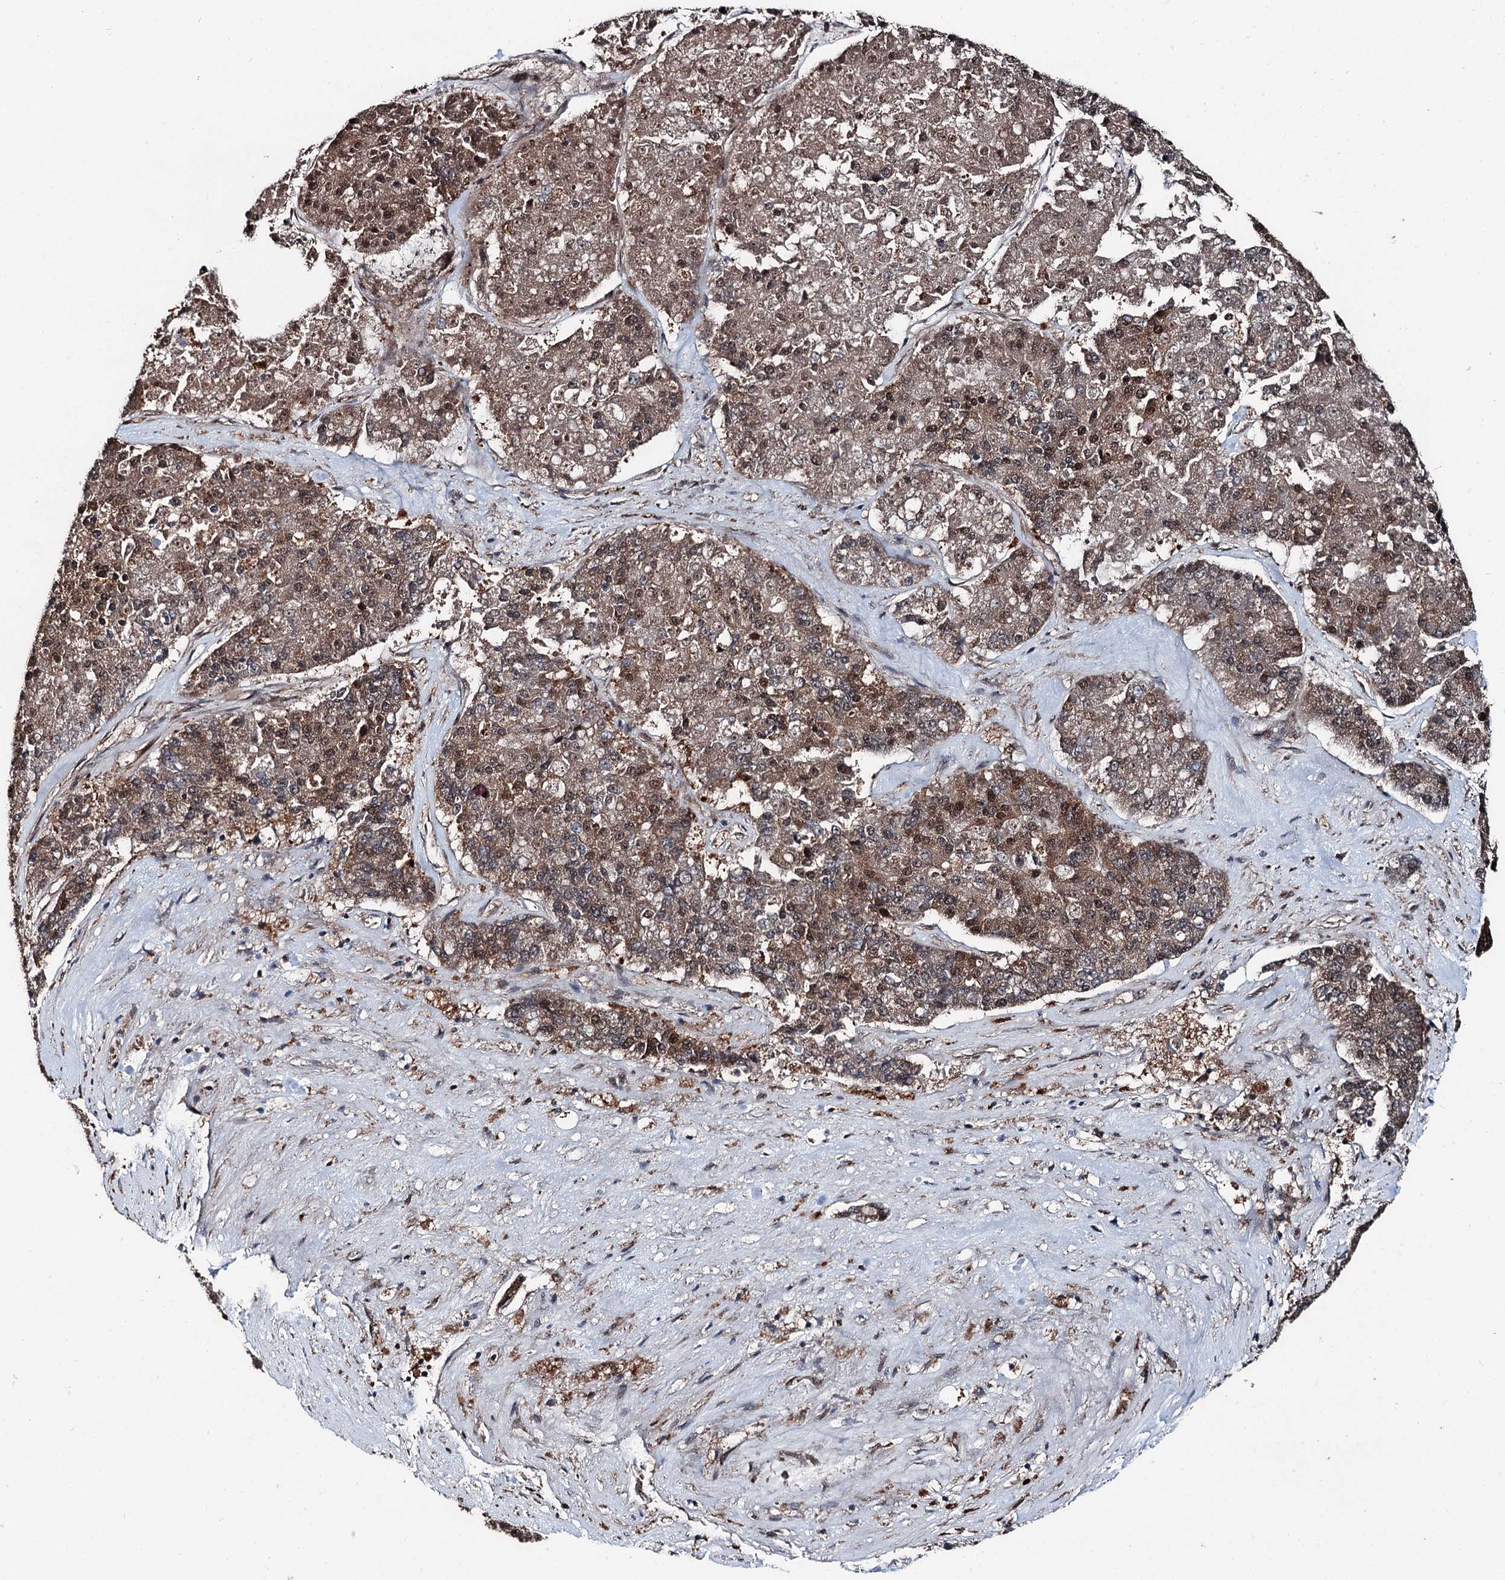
{"staining": {"intensity": "moderate", "quantity": ">75%", "location": "cytoplasmic/membranous,nuclear"}, "tissue": "pancreatic cancer", "cell_type": "Tumor cells", "image_type": "cancer", "snomed": [{"axis": "morphology", "description": "Adenocarcinoma, NOS"}, {"axis": "topography", "description": "Pancreas"}], "caption": "A photomicrograph of pancreatic cancer (adenocarcinoma) stained for a protein reveals moderate cytoplasmic/membranous and nuclear brown staining in tumor cells. Immunohistochemistry (ihc) stains the protein in brown and the nuclei are stained blue.", "gene": "PSMD13", "patient": {"sex": "male", "age": 50}}